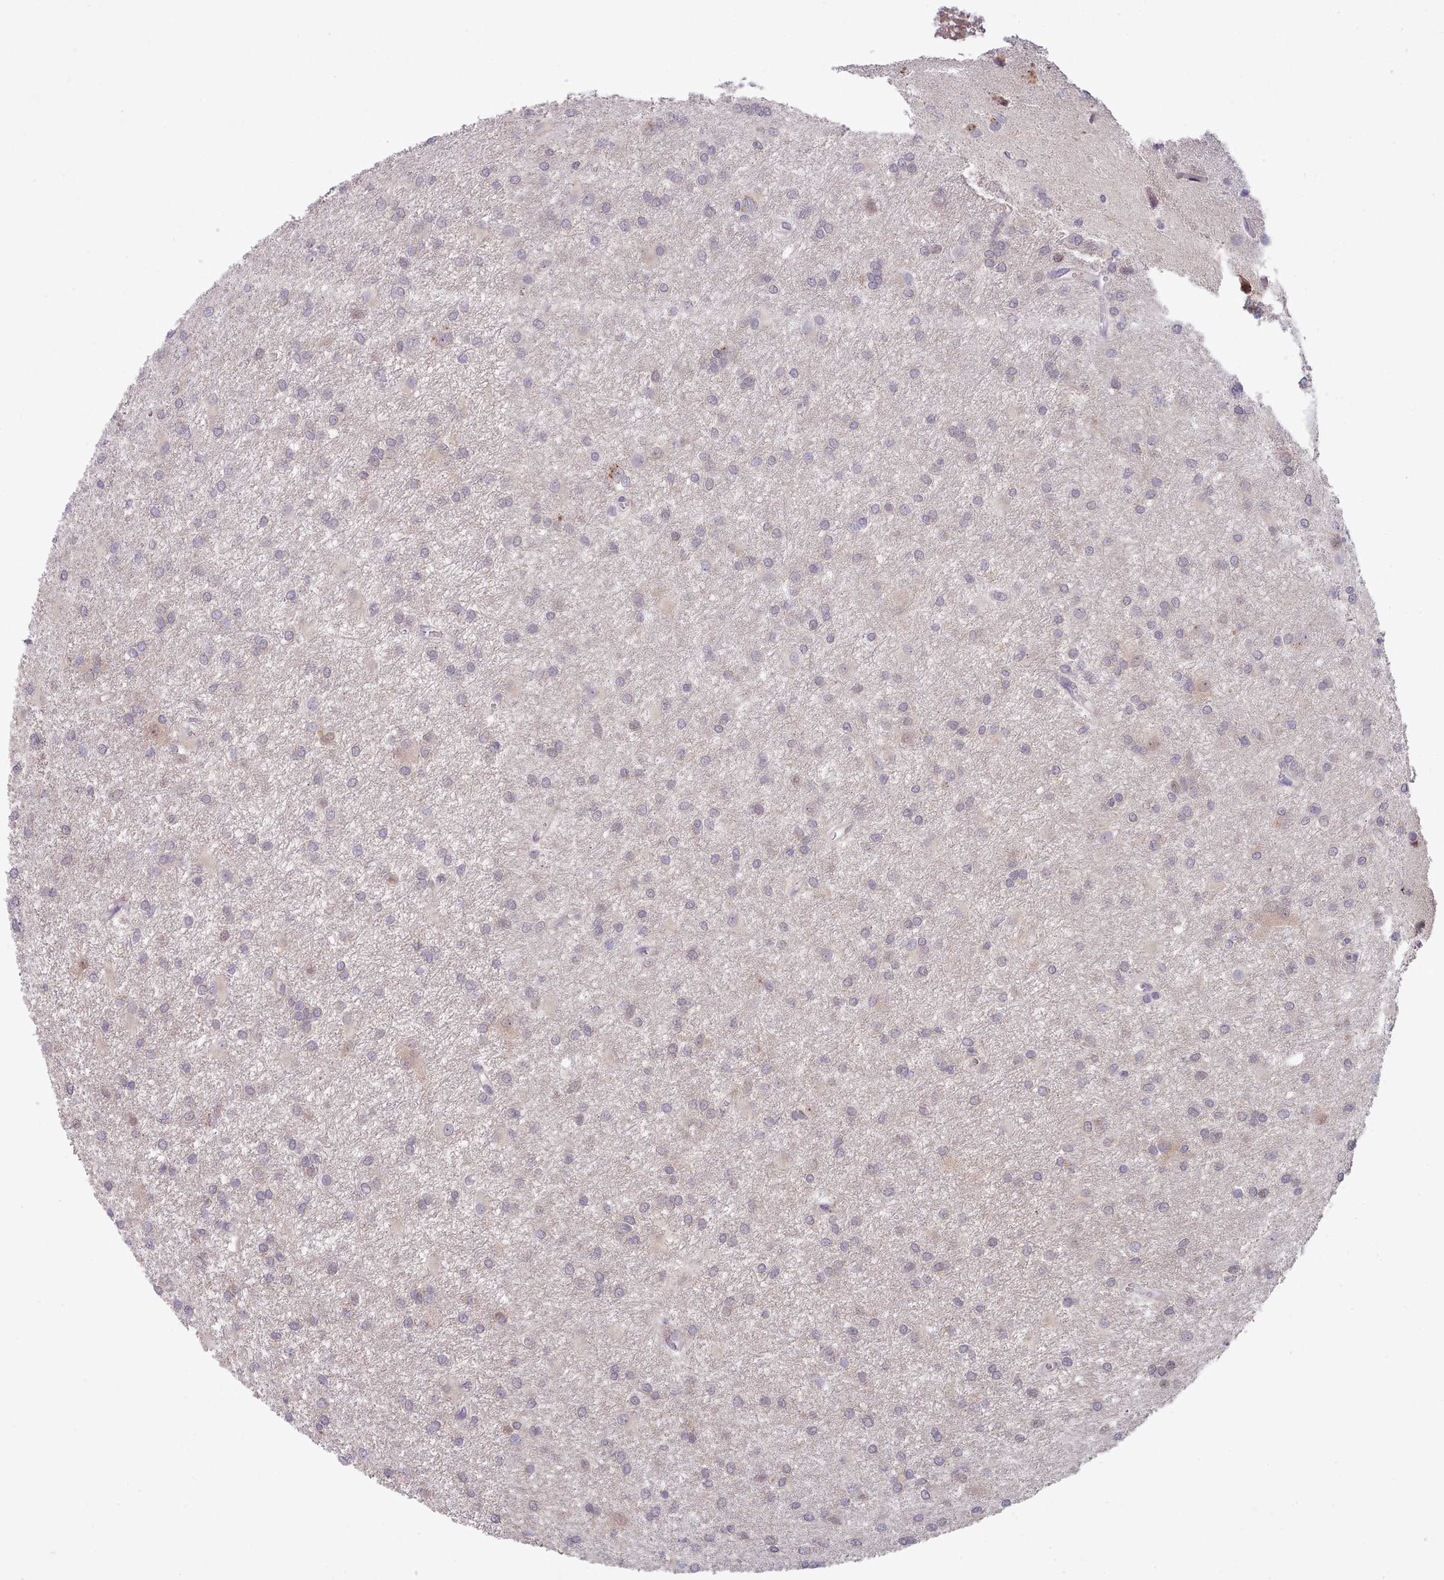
{"staining": {"intensity": "negative", "quantity": "none", "location": "none"}, "tissue": "glioma", "cell_type": "Tumor cells", "image_type": "cancer", "snomed": [{"axis": "morphology", "description": "Glioma, malignant, High grade"}, {"axis": "topography", "description": "Brain"}], "caption": "Protein analysis of glioma exhibits no significant staining in tumor cells.", "gene": "CLNS1A", "patient": {"sex": "female", "age": 50}}